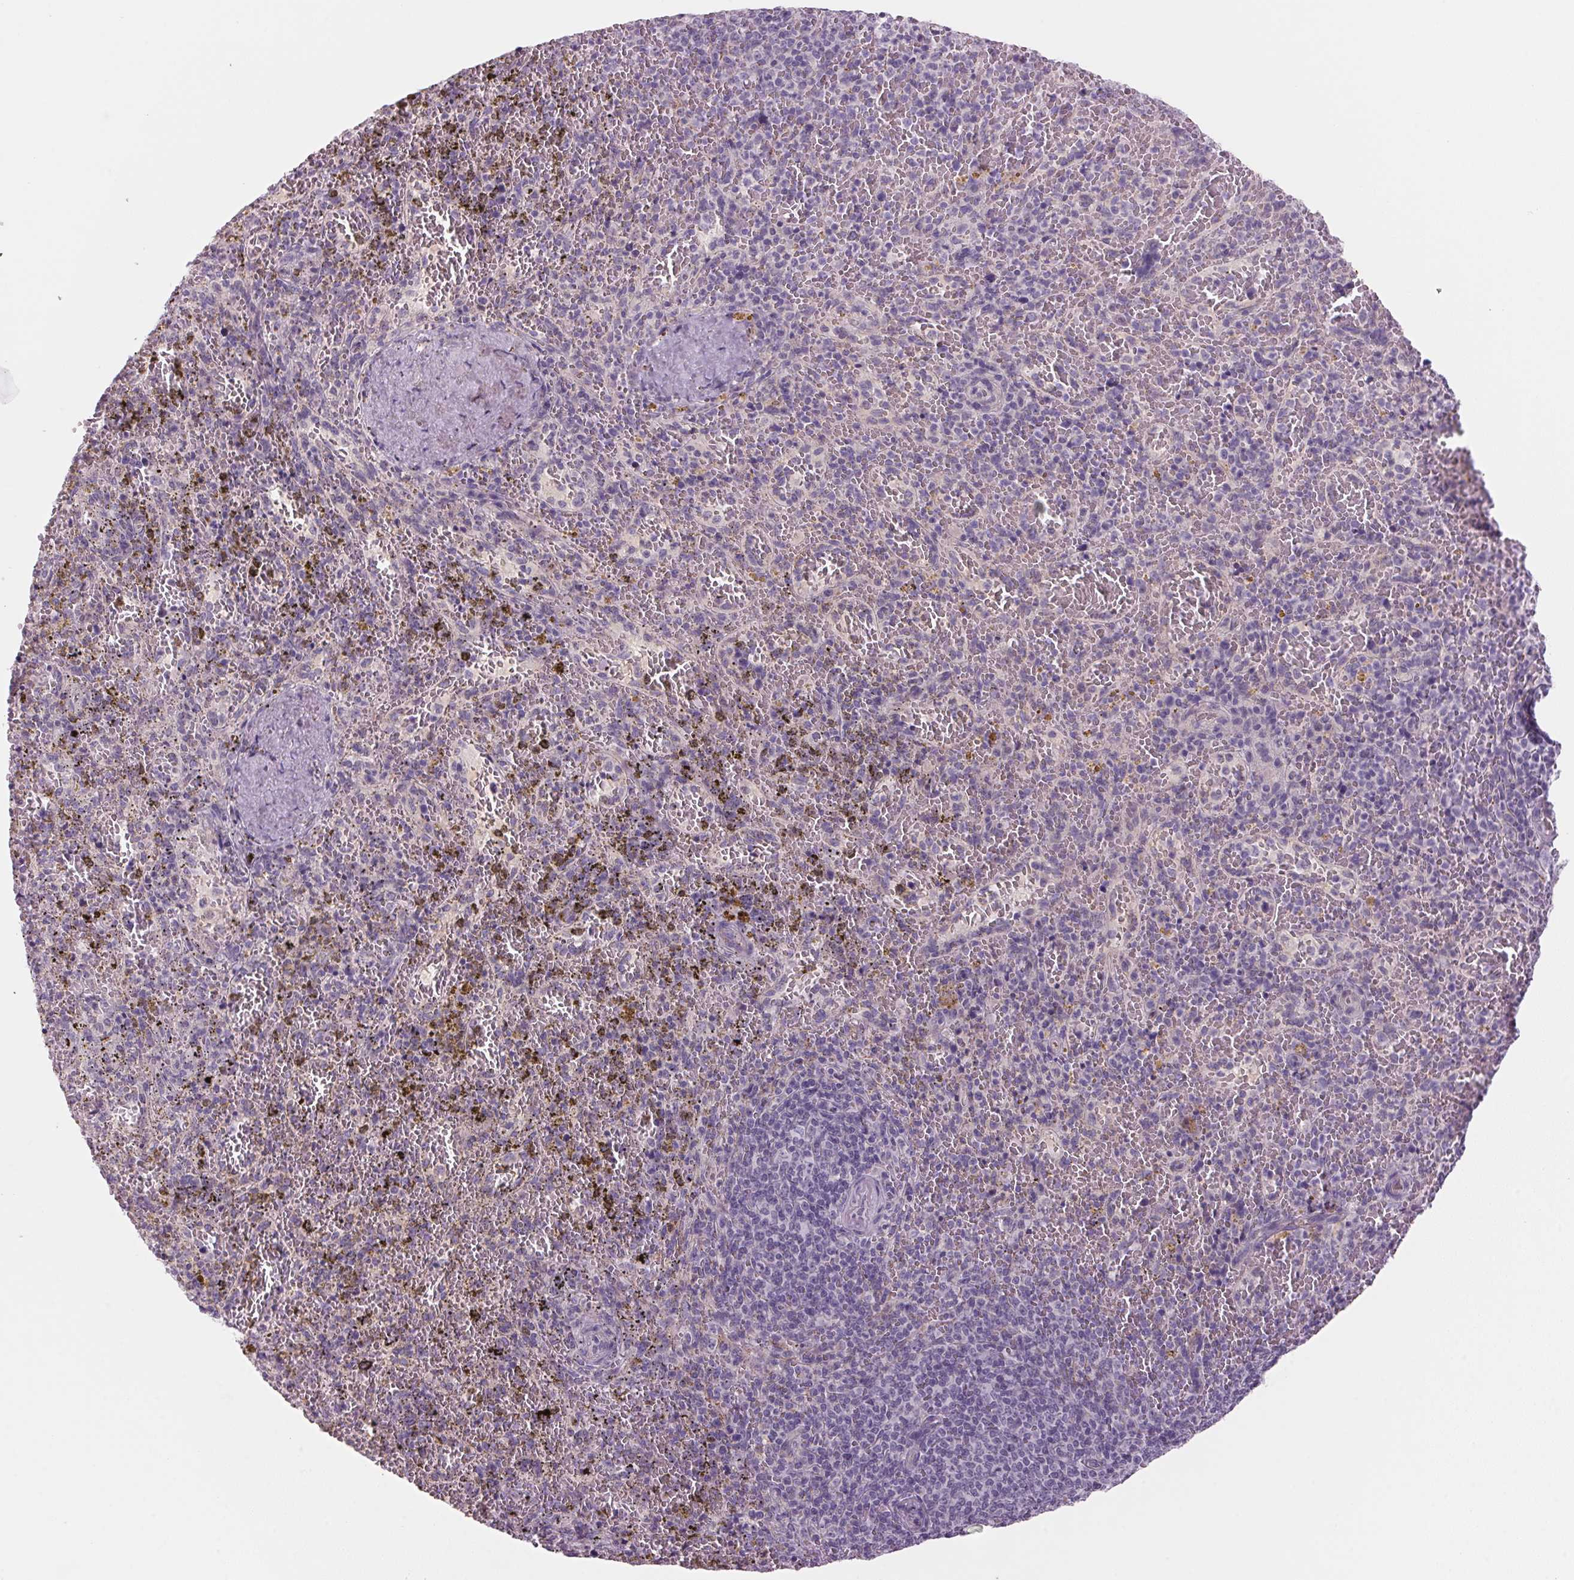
{"staining": {"intensity": "negative", "quantity": "none", "location": "none"}, "tissue": "spleen", "cell_type": "Cells in red pulp", "image_type": "normal", "snomed": [{"axis": "morphology", "description": "Normal tissue, NOS"}, {"axis": "topography", "description": "Spleen"}], "caption": "IHC image of benign spleen: spleen stained with DAB (3,3'-diaminobenzidine) exhibits no significant protein expression in cells in red pulp.", "gene": "ADAM20", "patient": {"sex": "female", "age": 50}}